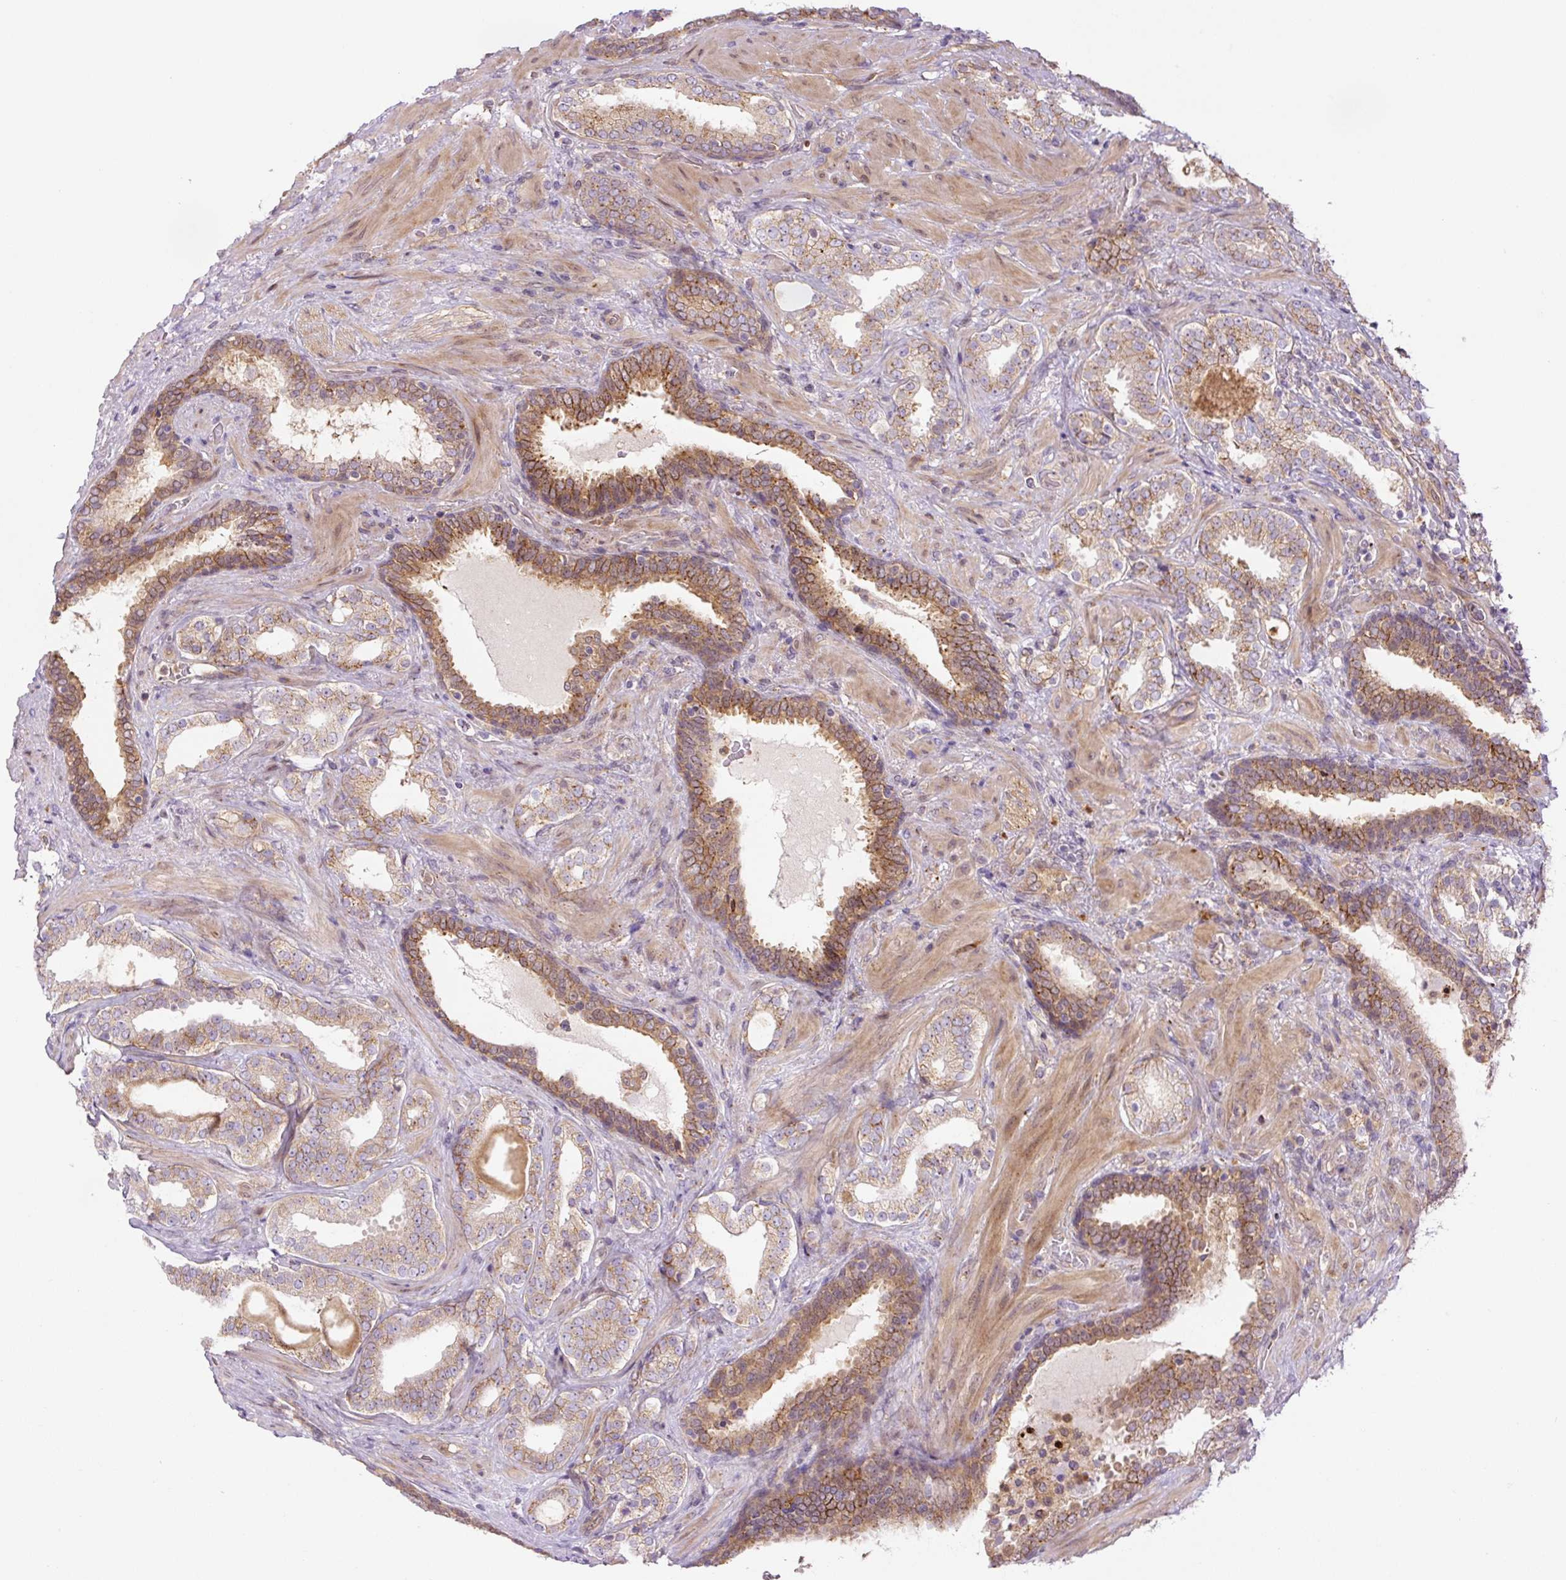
{"staining": {"intensity": "moderate", "quantity": "25%-75%", "location": "cytoplasmic/membranous"}, "tissue": "prostate cancer", "cell_type": "Tumor cells", "image_type": "cancer", "snomed": [{"axis": "morphology", "description": "Adenocarcinoma, High grade"}, {"axis": "topography", "description": "Prostate"}], "caption": "Immunohistochemistry (IHC) staining of high-grade adenocarcinoma (prostate), which exhibits medium levels of moderate cytoplasmic/membranous positivity in about 25%-75% of tumor cells indicating moderate cytoplasmic/membranous protein positivity. The staining was performed using DAB (brown) for protein detection and nuclei were counterstained in hematoxylin (blue).", "gene": "ZSWIM7", "patient": {"sex": "male", "age": 65}}